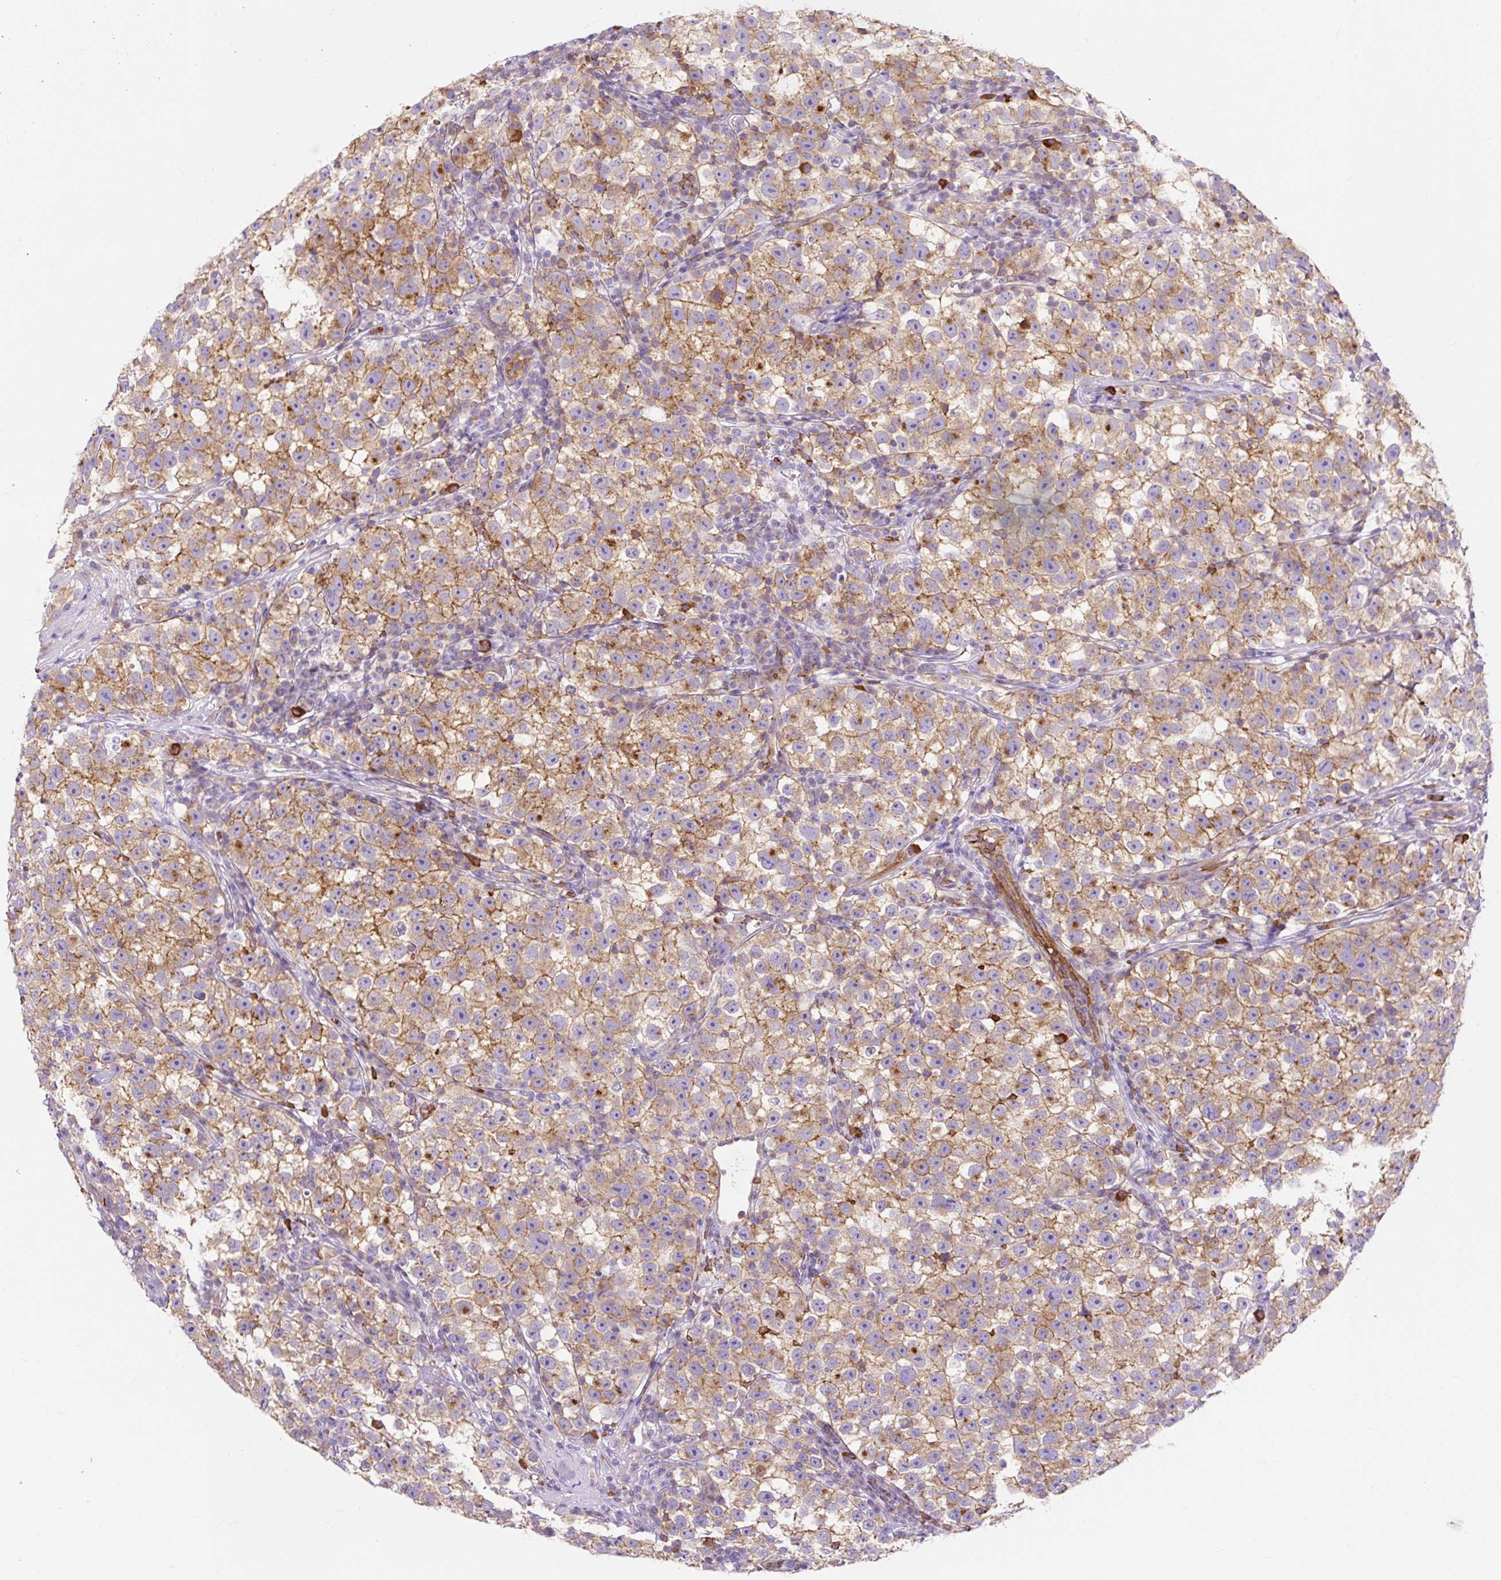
{"staining": {"intensity": "moderate", "quantity": ">75%", "location": "cytoplasmic/membranous"}, "tissue": "testis cancer", "cell_type": "Tumor cells", "image_type": "cancer", "snomed": [{"axis": "morphology", "description": "Seminoma, NOS"}, {"axis": "topography", "description": "Testis"}], "caption": "Immunohistochemical staining of testis seminoma displays moderate cytoplasmic/membranous protein positivity in about >75% of tumor cells.", "gene": "HIP1R", "patient": {"sex": "male", "age": 22}}